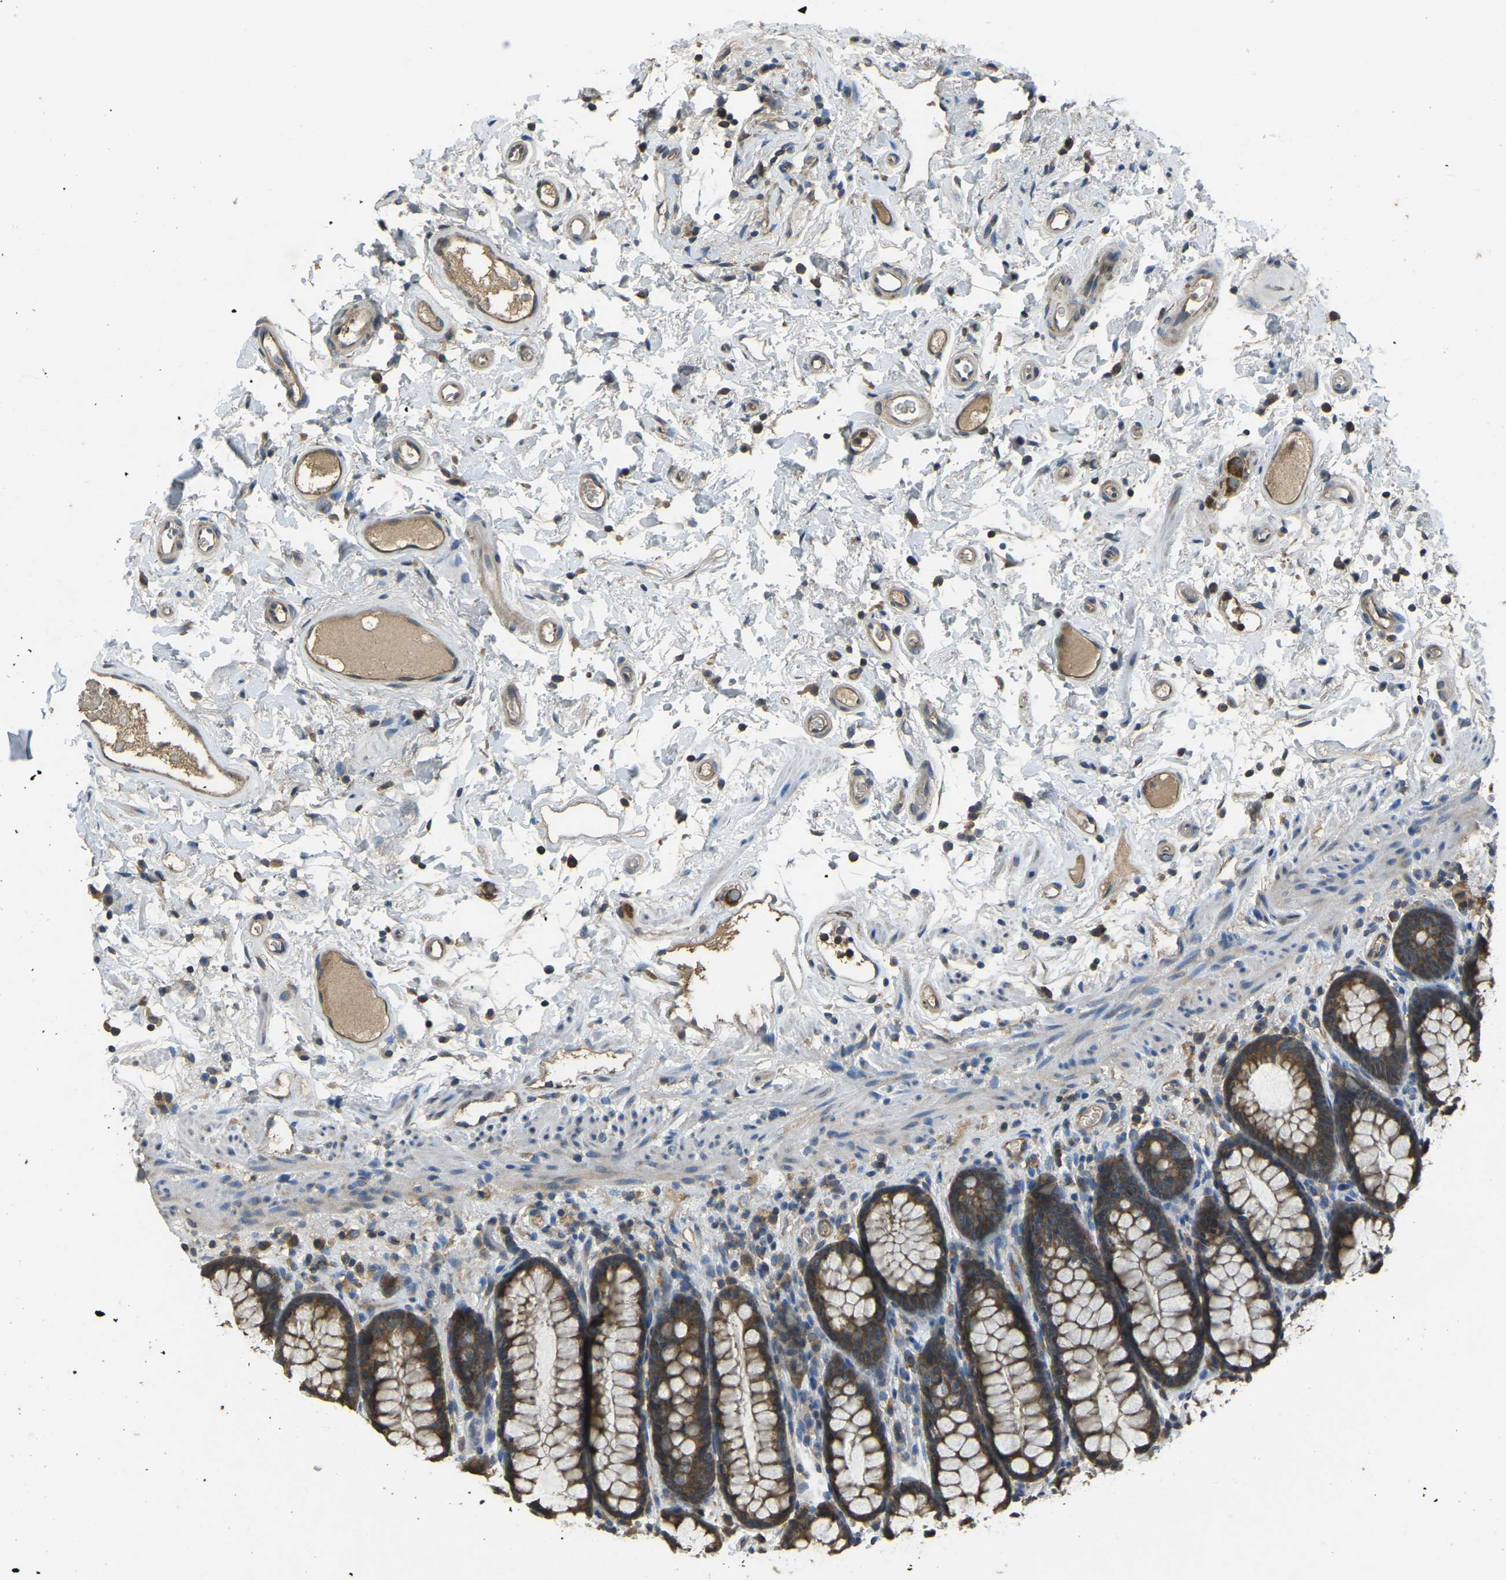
{"staining": {"intensity": "moderate", "quantity": ">75%", "location": "cytoplasmic/membranous"}, "tissue": "rectum", "cell_type": "Glandular cells", "image_type": "normal", "snomed": [{"axis": "morphology", "description": "Normal tissue, NOS"}, {"axis": "topography", "description": "Rectum"}], "caption": "Human rectum stained for a protein (brown) displays moderate cytoplasmic/membranous positive positivity in about >75% of glandular cells.", "gene": "AIMP1", "patient": {"sex": "male", "age": 92}}